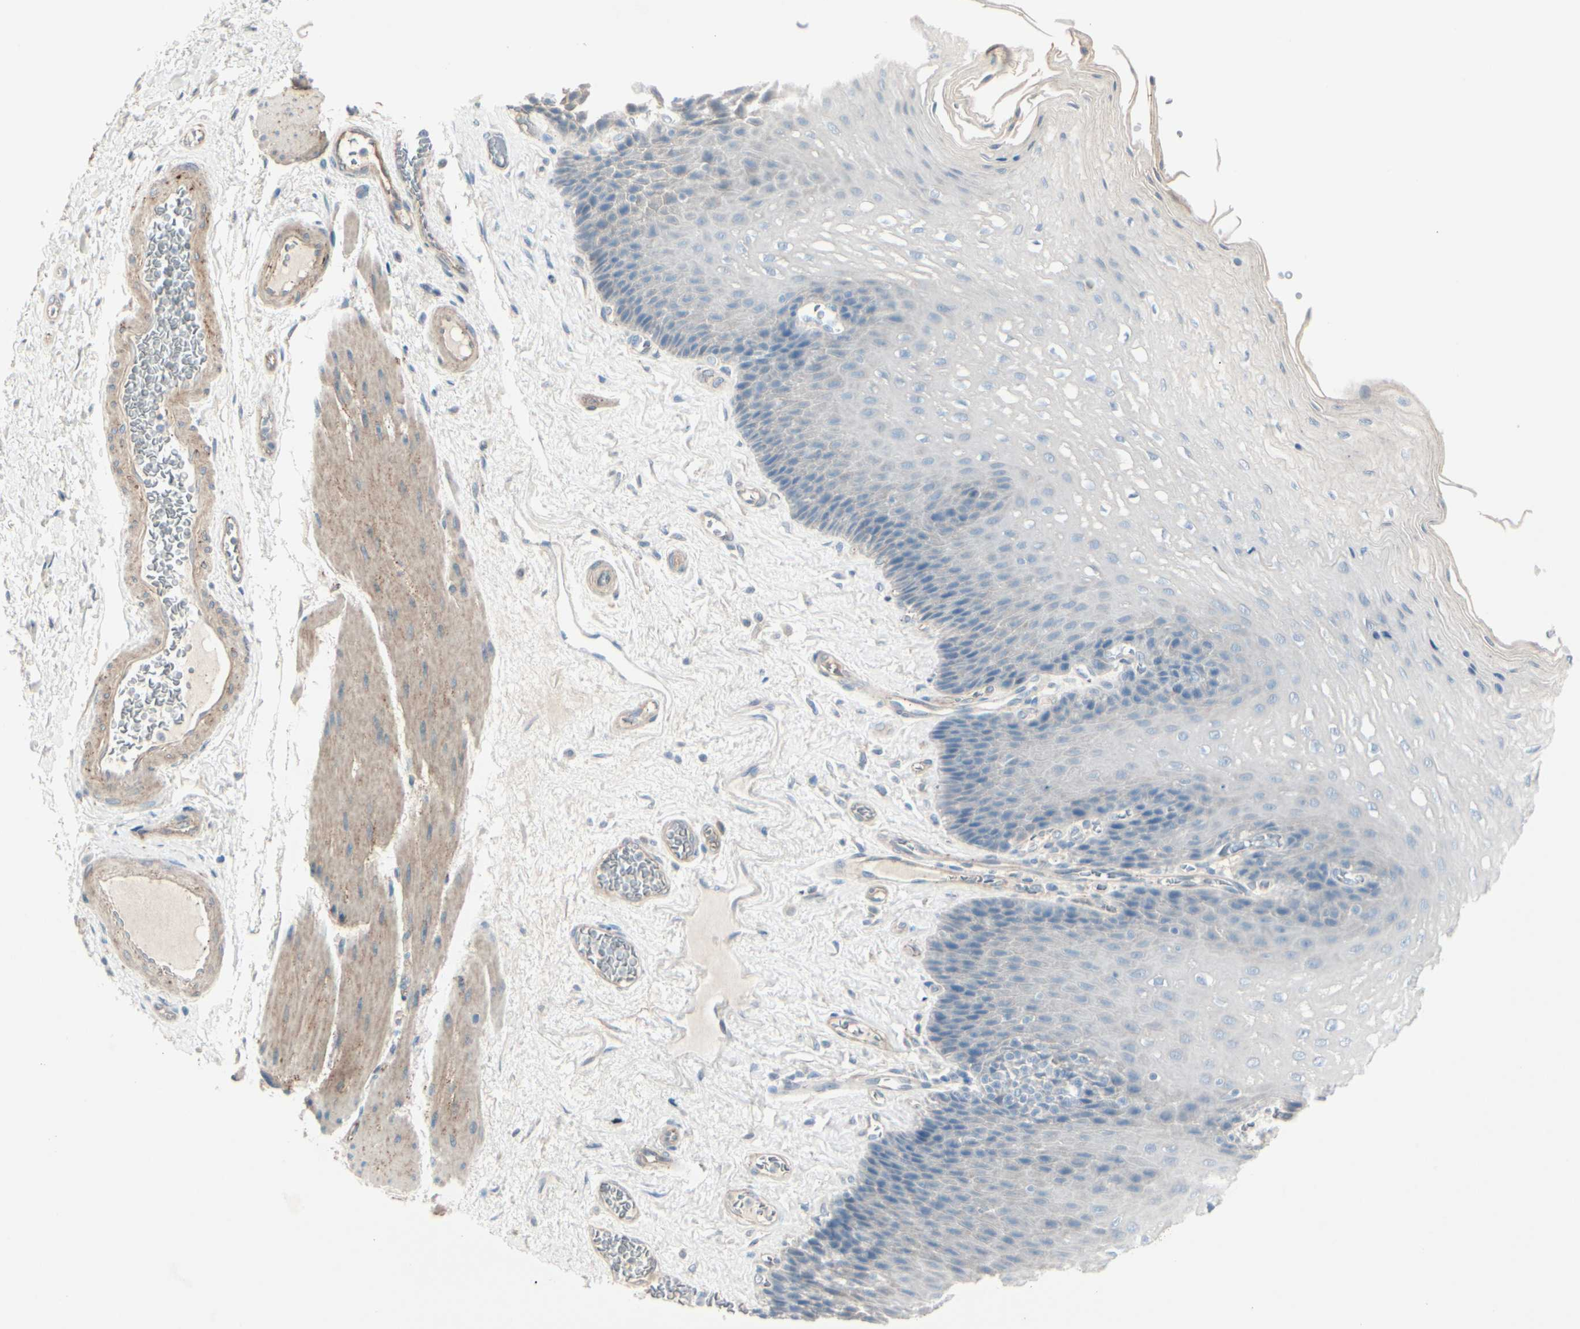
{"staining": {"intensity": "negative", "quantity": "none", "location": "none"}, "tissue": "esophagus", "cell_type": "Squamous epithelial cells", "image_type": "normal", "snomed": [{"axis": "morphology", "description": "Normal tissue, NOS"}, {"axis": "topography", "description": "Esophagus"}], "caption": "Histopathology image shows no significant protein expression in squamous epithelial cells of unremarkable esophagus. Nuclei are stained in blue.", "gene": "CACNA2D1", "patient": {"sex": "female", "age": 72}}